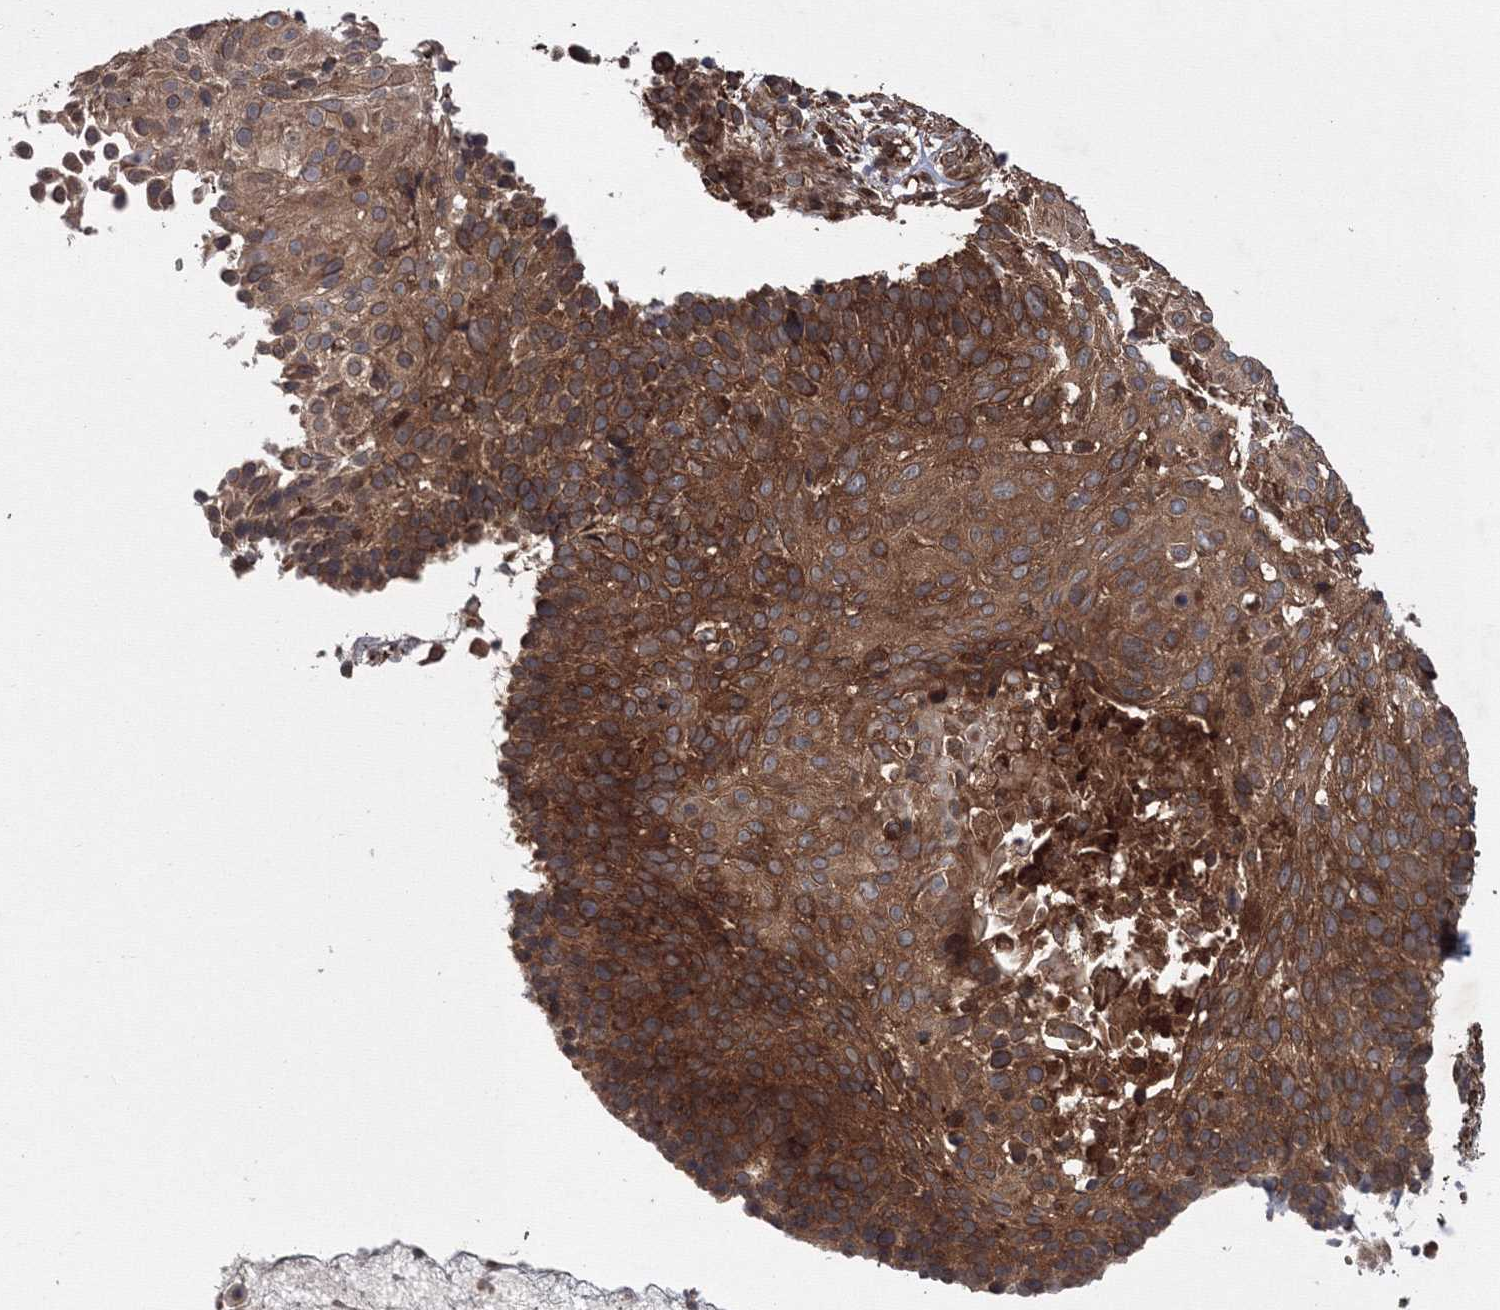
{"staining": {"intensity": "strong", "quantity": ">75%", "location": "cytoplasmic/membranous"}, "tissue": "cervical cancer", "cell_type": "Tumor cells", "image_type": "cancer", "snomed": [{"axis": "morphology", "description": "Squamous cell carcinoma, NOS"}, {"axis": "topography", "description": "Cervix"}], "caption": "Immunohistochemical staining of cervical cancer displays strong cytoplasmic/membranous protein expression in about >75% of tumor cells. The staining is performed using DAB (3,3'-diaminobenzidine) brown chromogen to label protein expression. The nuclei are counter-stained blue using hematoxylin.", "gene": "ATG3", "patient": {"sex": "female", "age": 74}}